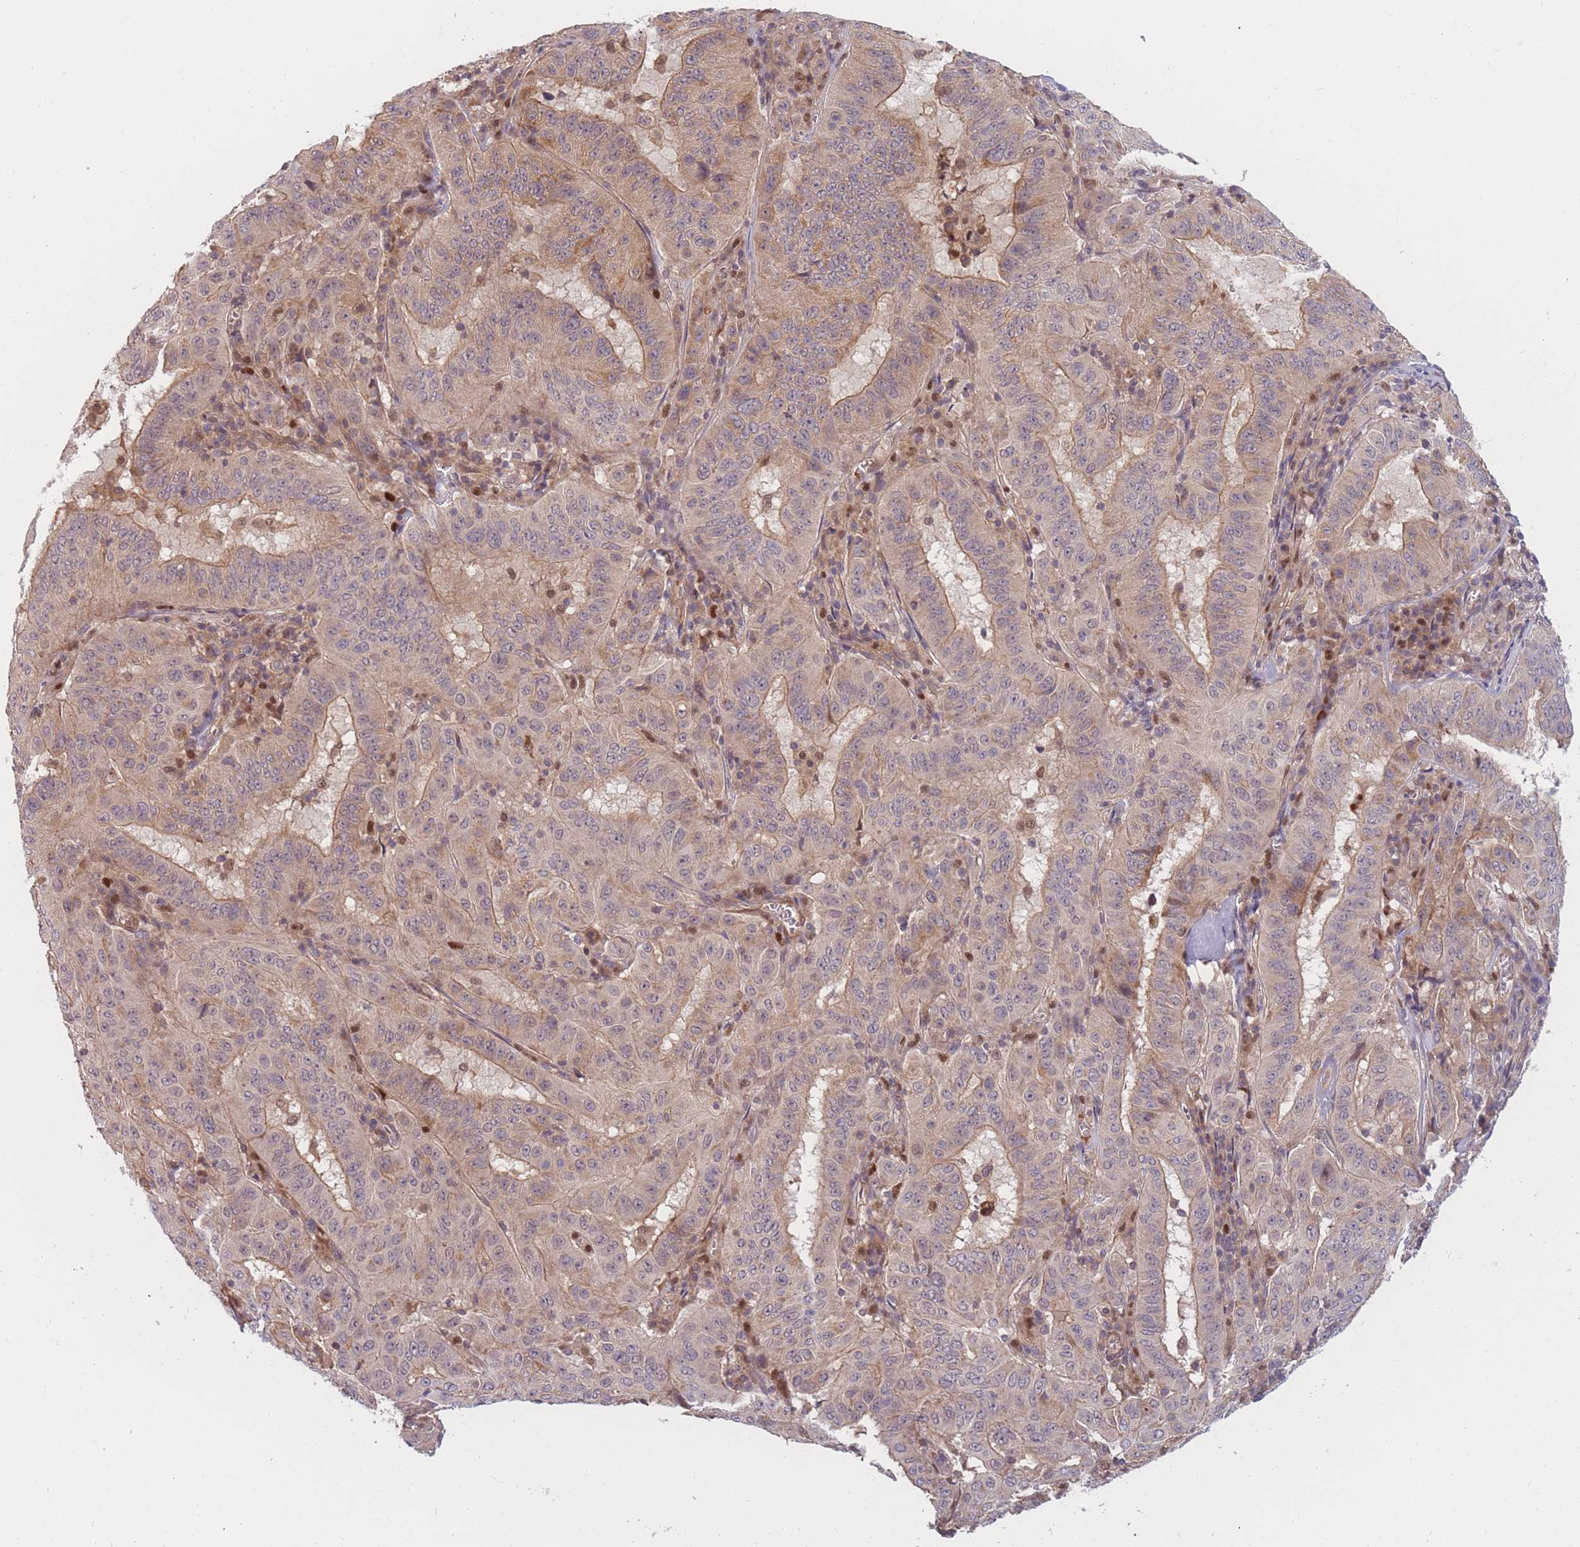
{"staining": {"intensity": "moderate", "quantity": "25%-75%", "location": "cytoplasmic/membranous"}, "tissue": "pancreatic cancer", "cell_type": "Tumor cells", "image_type": "cancer", "snomed": [{"axis": "morphology", "description": "Adenocarcinoma, NOS"}, {"axis": "topography", "description": "Pancreas"}], "caption": "Protein staining shows moderate cytoplasmic/membranous expression in approximately 25%-75% of tumor cells in pancreatic adenocarcinoma.", "gene": "FAM153A", "patient": {"sex": "male", "age": 63}}